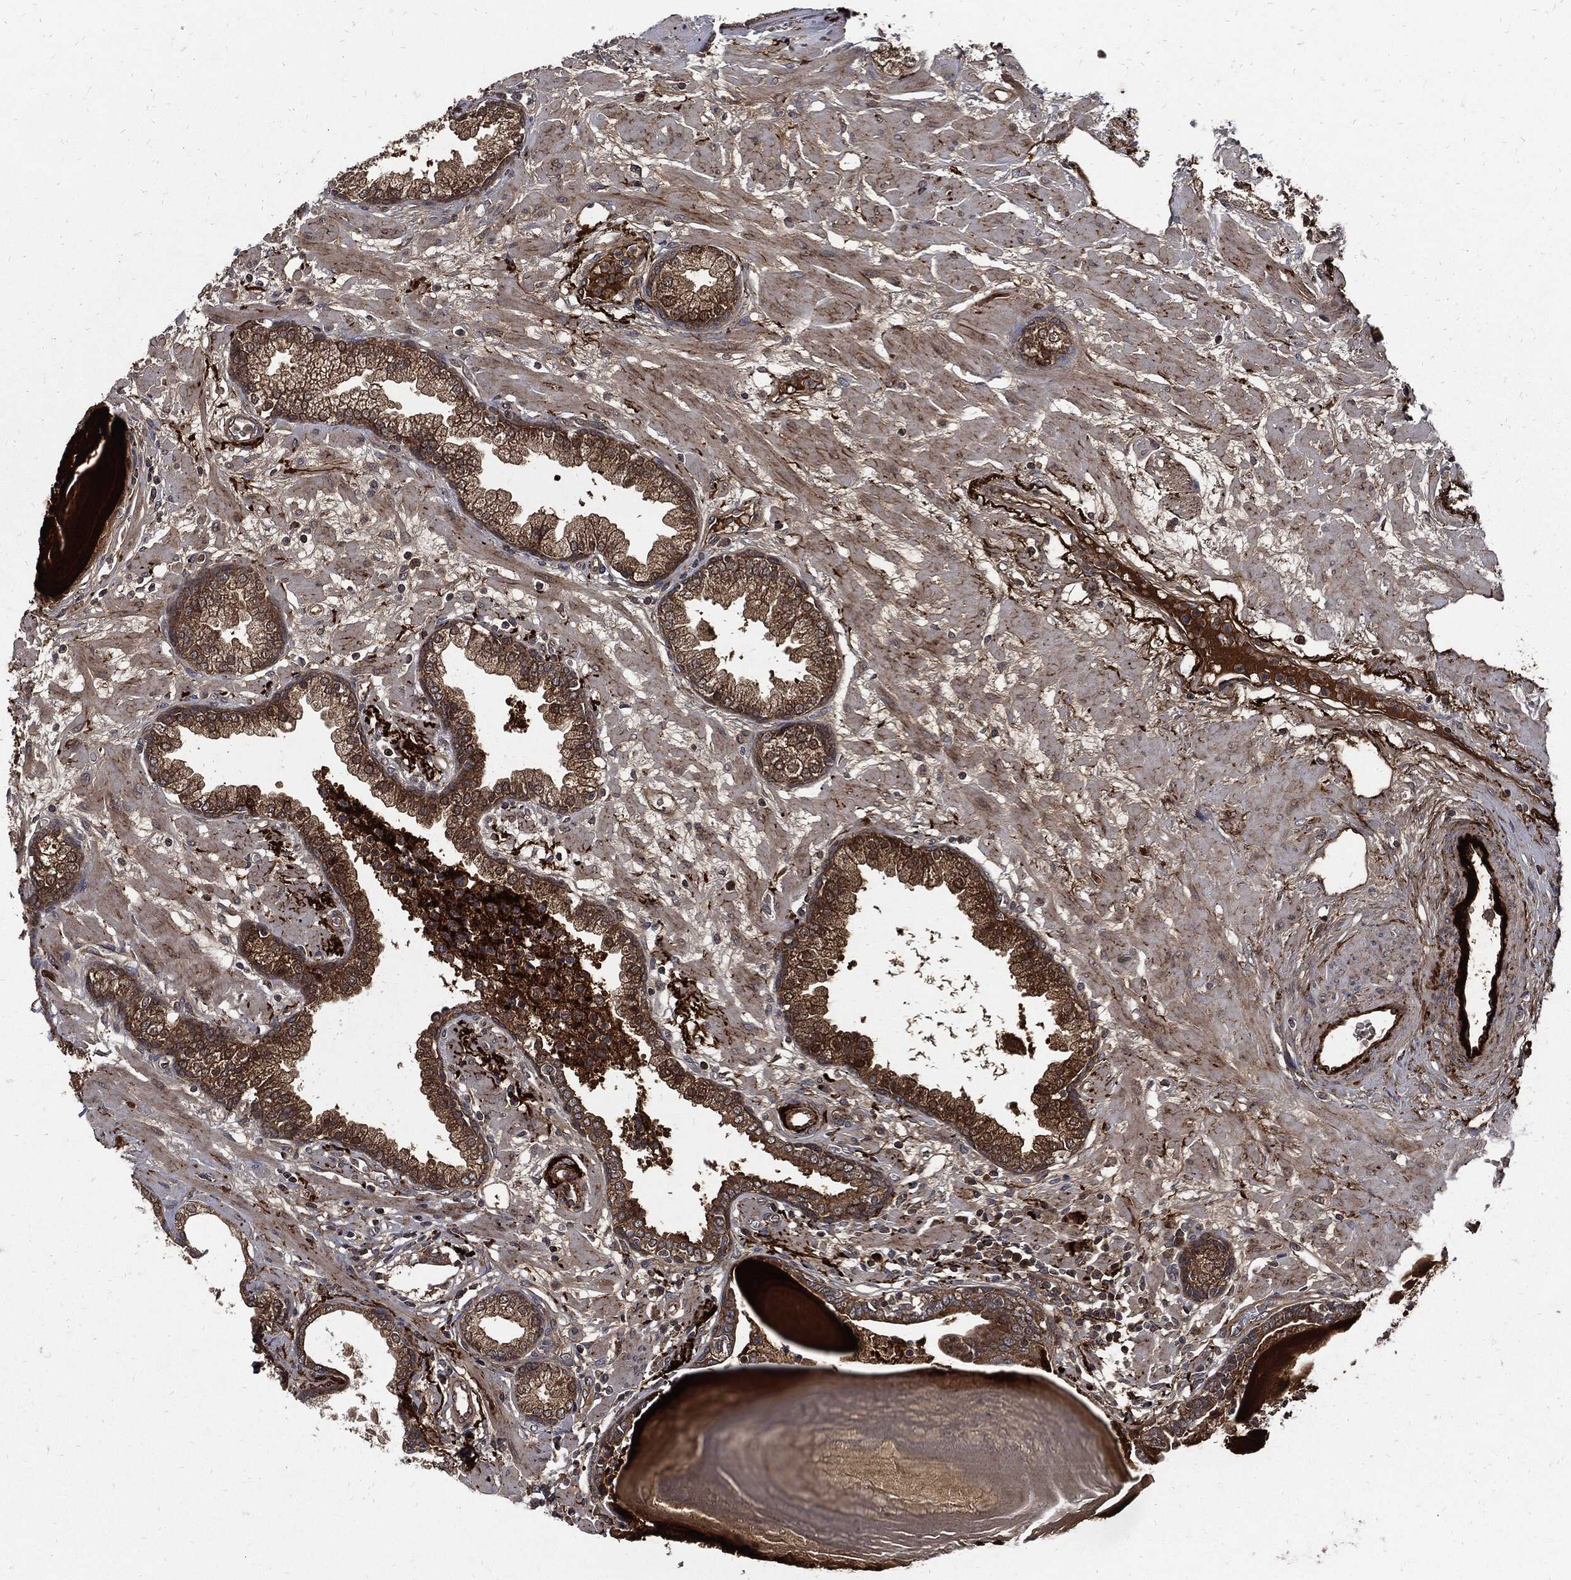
{"staining": {"intensity": "moderate", "quantity": "25%-75%", "location": "cytoplasmic/membranous"}, "tissue": "prostate", "cell_type": "Glandular cells", "image_type": "normal", "snomed": [{"axis": "morphology", "description": "Normal tissue, NOS"}, {"axis": "topography", "description": "Prostate"}], "caption": "Immunohistochemistry (IHC) (DAB (3,3'-diaminobenzidine)) staining of benign prostate shows moderate cytoplasmic/membranous protein positivity in approximately 25%-75% of glandular cells.", "gene": "CLU", "patient": {"sex": "male", "age": 63}}